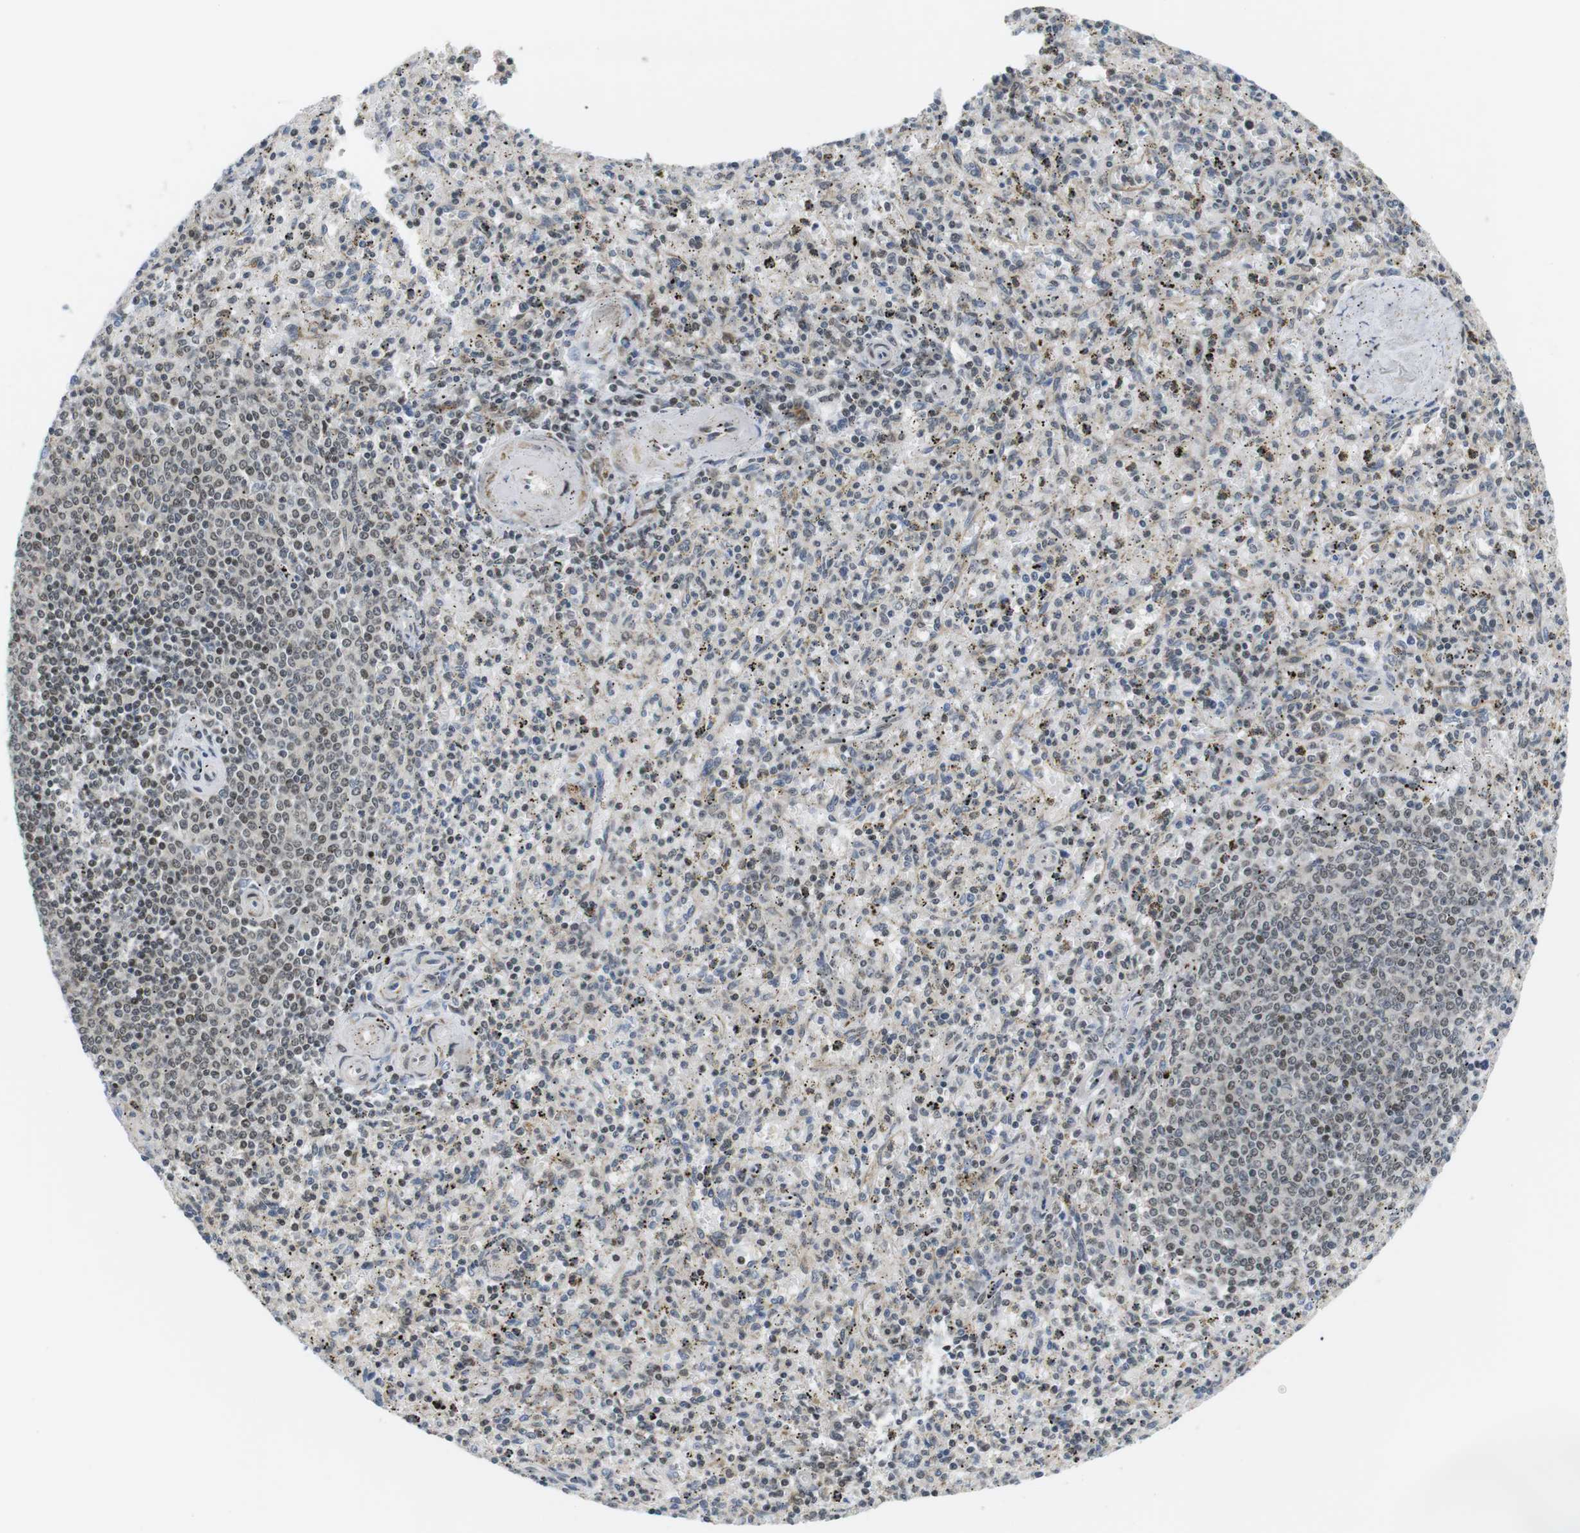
{"staining": {"intensity": "weak", "quantity": "<25%", "location": "nuclear"}, "tissue": "spleen", "cell_type": "Cells in red pulp", "image_type": "normal", "snomed": [{"axis": "morphology", "description": "Normal tissue, NOS"}, {"axis": "topography", "description": "Spleen"}], "caption": "High magnification brightfield microscopy of unremarkable spleen stained with DAB (3,3'-diaminobenzidine) (brown) and counterstained with hematoxylin (blue): cells in red pulp show no significant positivity. Brightfield microscopy of immunohistochemistry (IHC) stained with DAB (brown) and hematoxylin (blue), captured at high magnification.", "gene": "BRD4", "patient": {"sex": "male", "age": 72}}